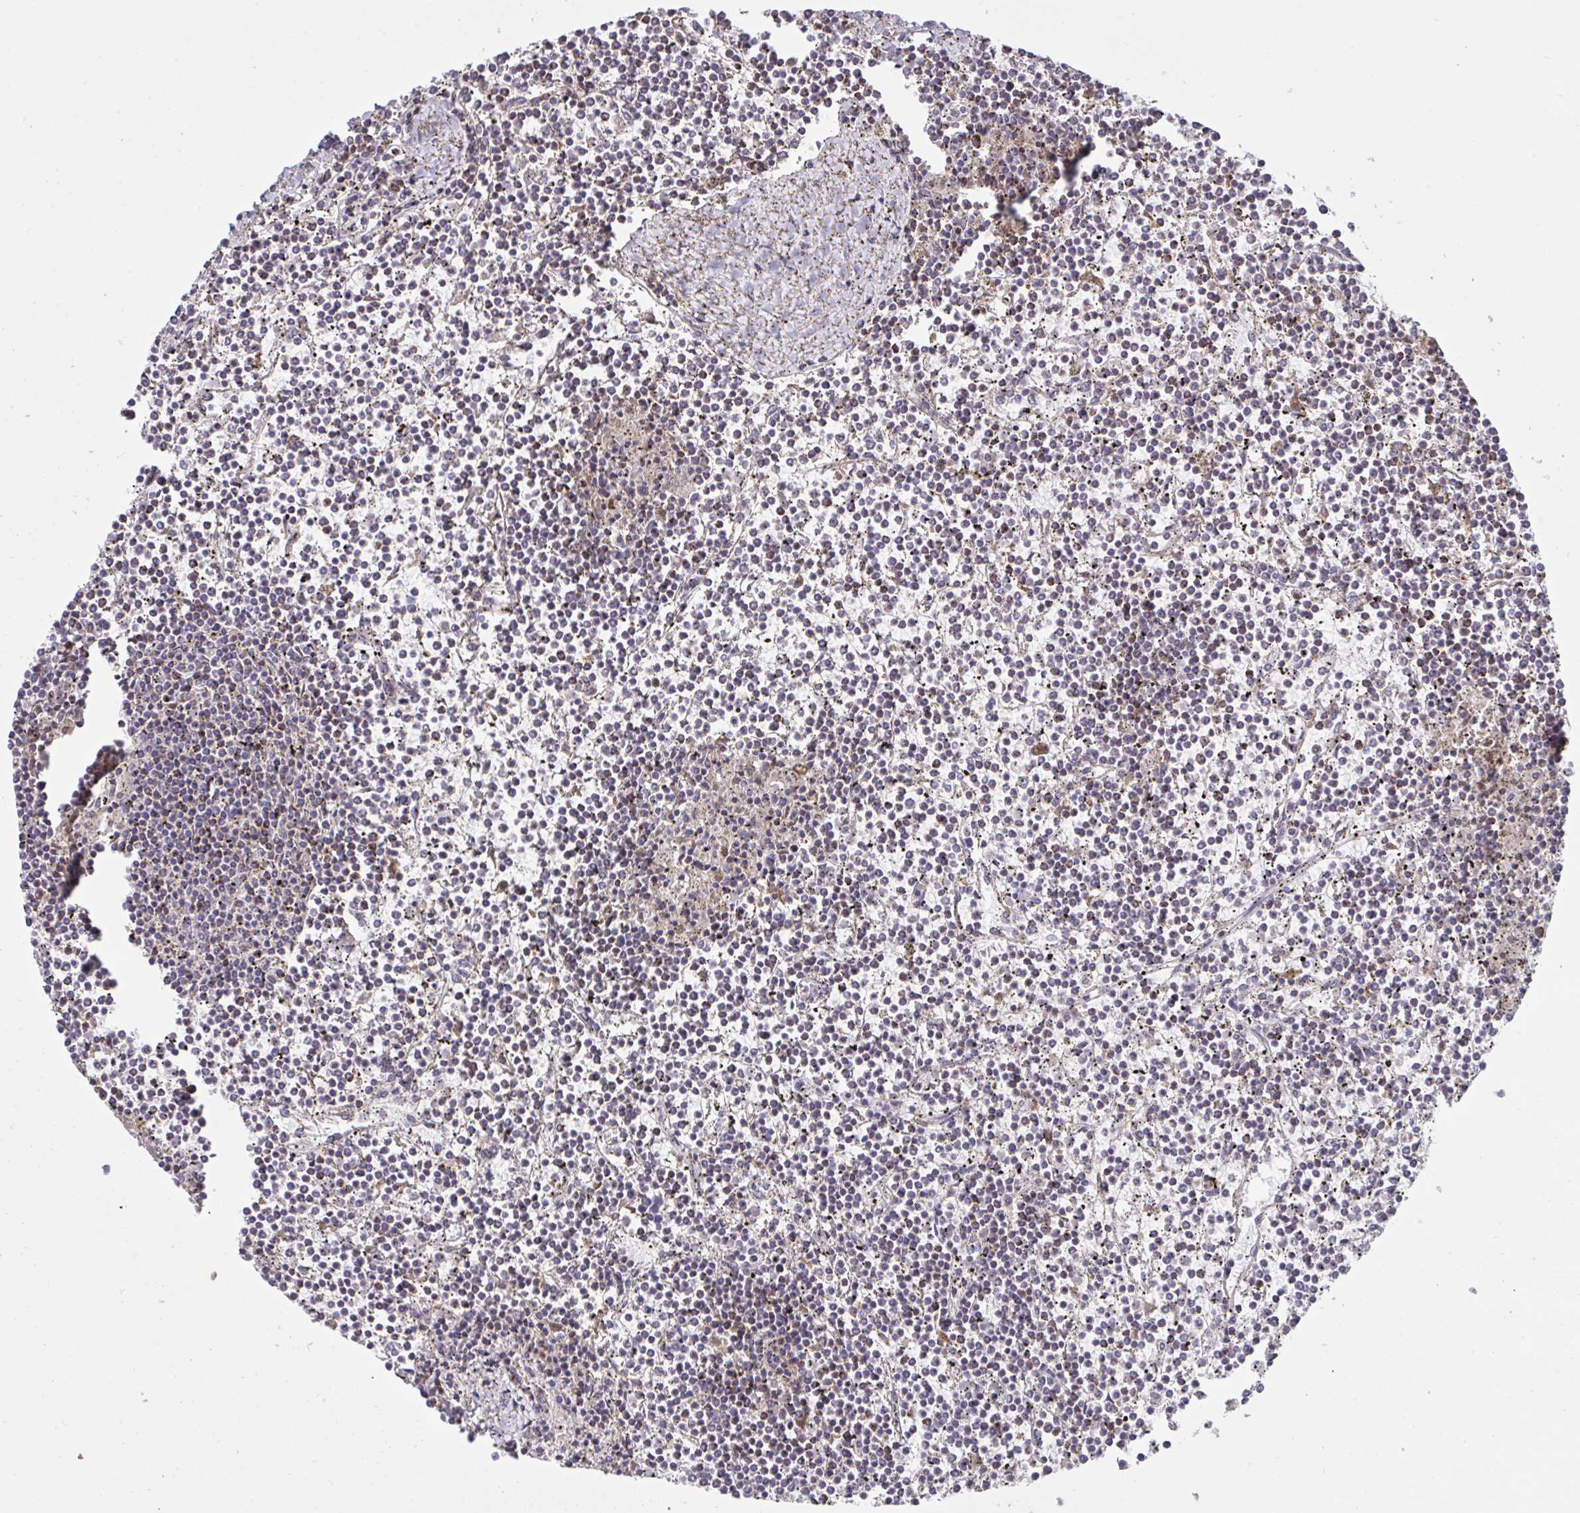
{"staining": {"intensity": "moderate", "quantity": "<25%", "location": "cytoplasmic/membranous"}, "tissue": "lymphoma", "cell_type": "Tumor cells", "image_type": "cancer", "snomed": [{"axis": "morphology", "description": "Malignant lymphoma, non-Hodgkin's type, Low grade"}, {"axis": "topography", "description": "Spleen"}], "caption": "Immunohistochemical staining of lymphoma shows moderate cytoplasmic/membranous protein staining in about <25% of tumor cells.", "gene": "MICOS10", "patient": {"sex": "female", "age": 19}}